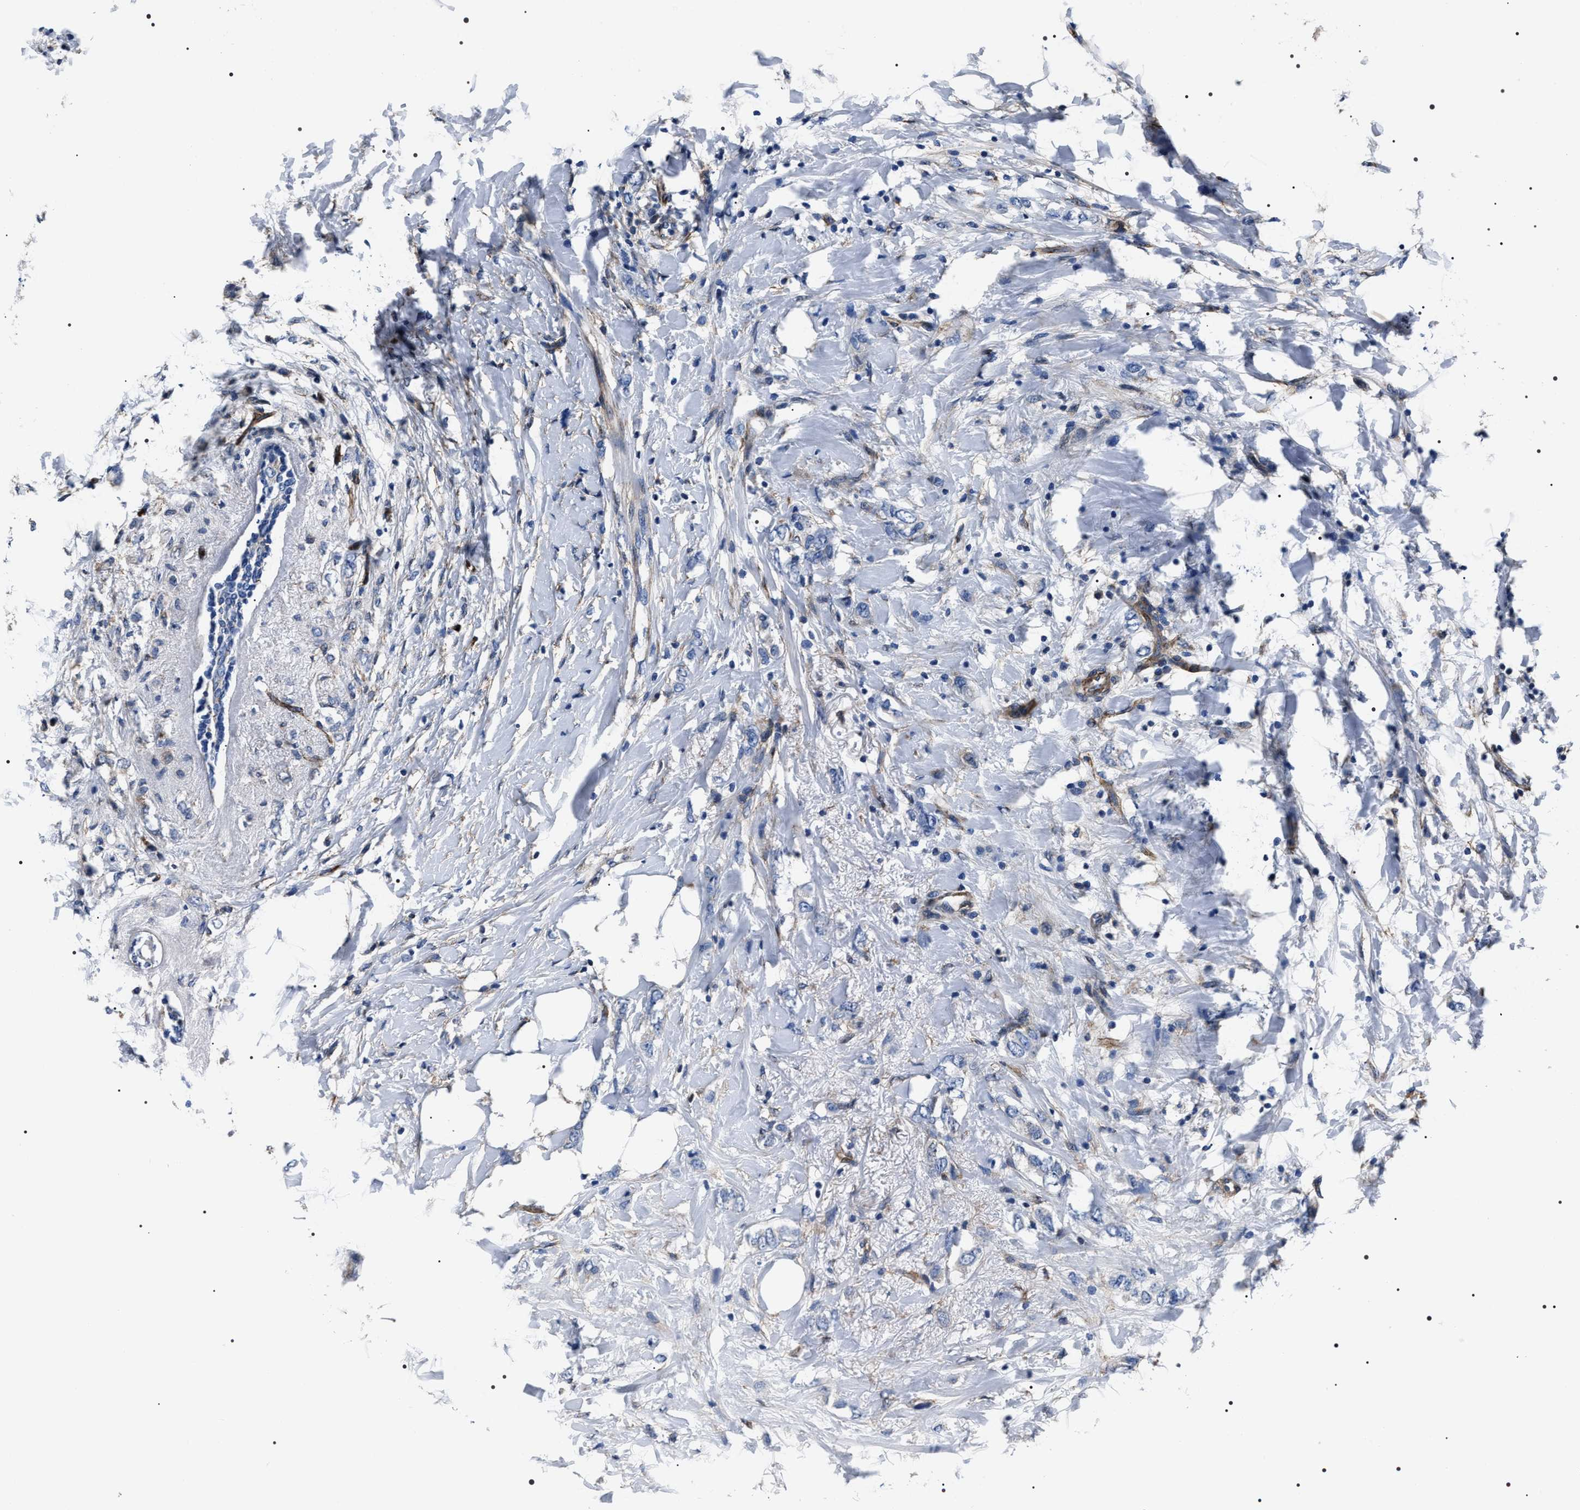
{"staining": {"intensity": "negative", "quantity": "none", "location": "none"}, "tissue": "breast cancer", "cell_type": "Tumor cells", "image_type": "cancer", "snomed": [{"axis": "morphology", "description": "Normal tissue, NOS"}, {"axis": "morphology", "description": "Lobular carcinoma"}, {"axis": "topography", "description": "Breast"}], "caption": "This is a image of IHC staining of breast lobular carcinoma, which shows no positivity in tumor cells.", "gene": "BAG2", "patient": {"sex": "female", "age": 47}}